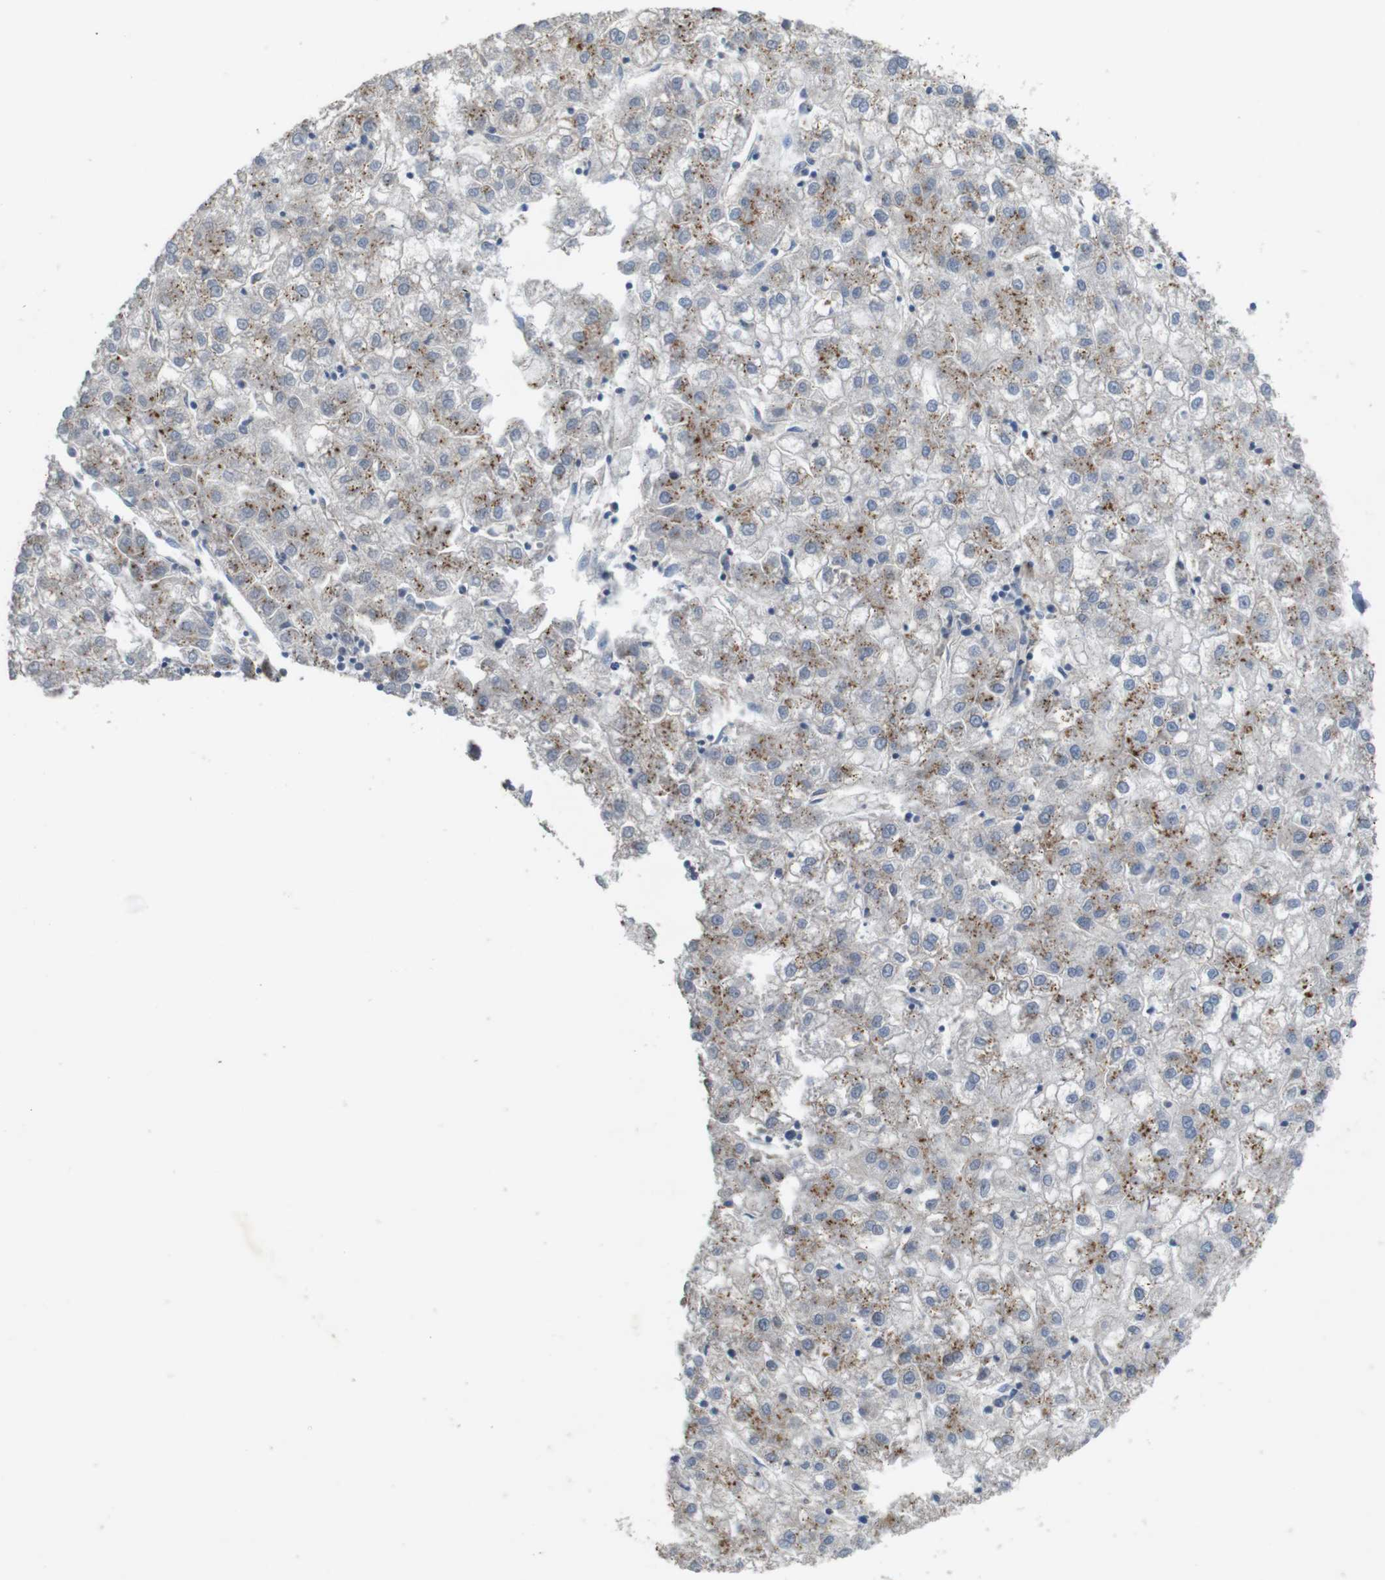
{"staining": {"intensity": "moderate", "quantity": "25%-75%", "location": "cytoplasmic/membranous"}, "tissue": "liver cancer", "cell_type": "Tumor cells", "image_type": "cancer", "snomed": [{"axis": "morphology", "description": "Carcinoma, Hepatocellular, NOS"}, {"axis": "topography", "description": "Liver"}], "caption": "DAB immunohistochemical staining of human liver hepatocellular carcinoma displays moderate cytoplasmic/membranous protein positivity in about 25%-75% of tumor cells.", "gene": "NHLRC3", "patient": {"sex": "male", "age": 72}}